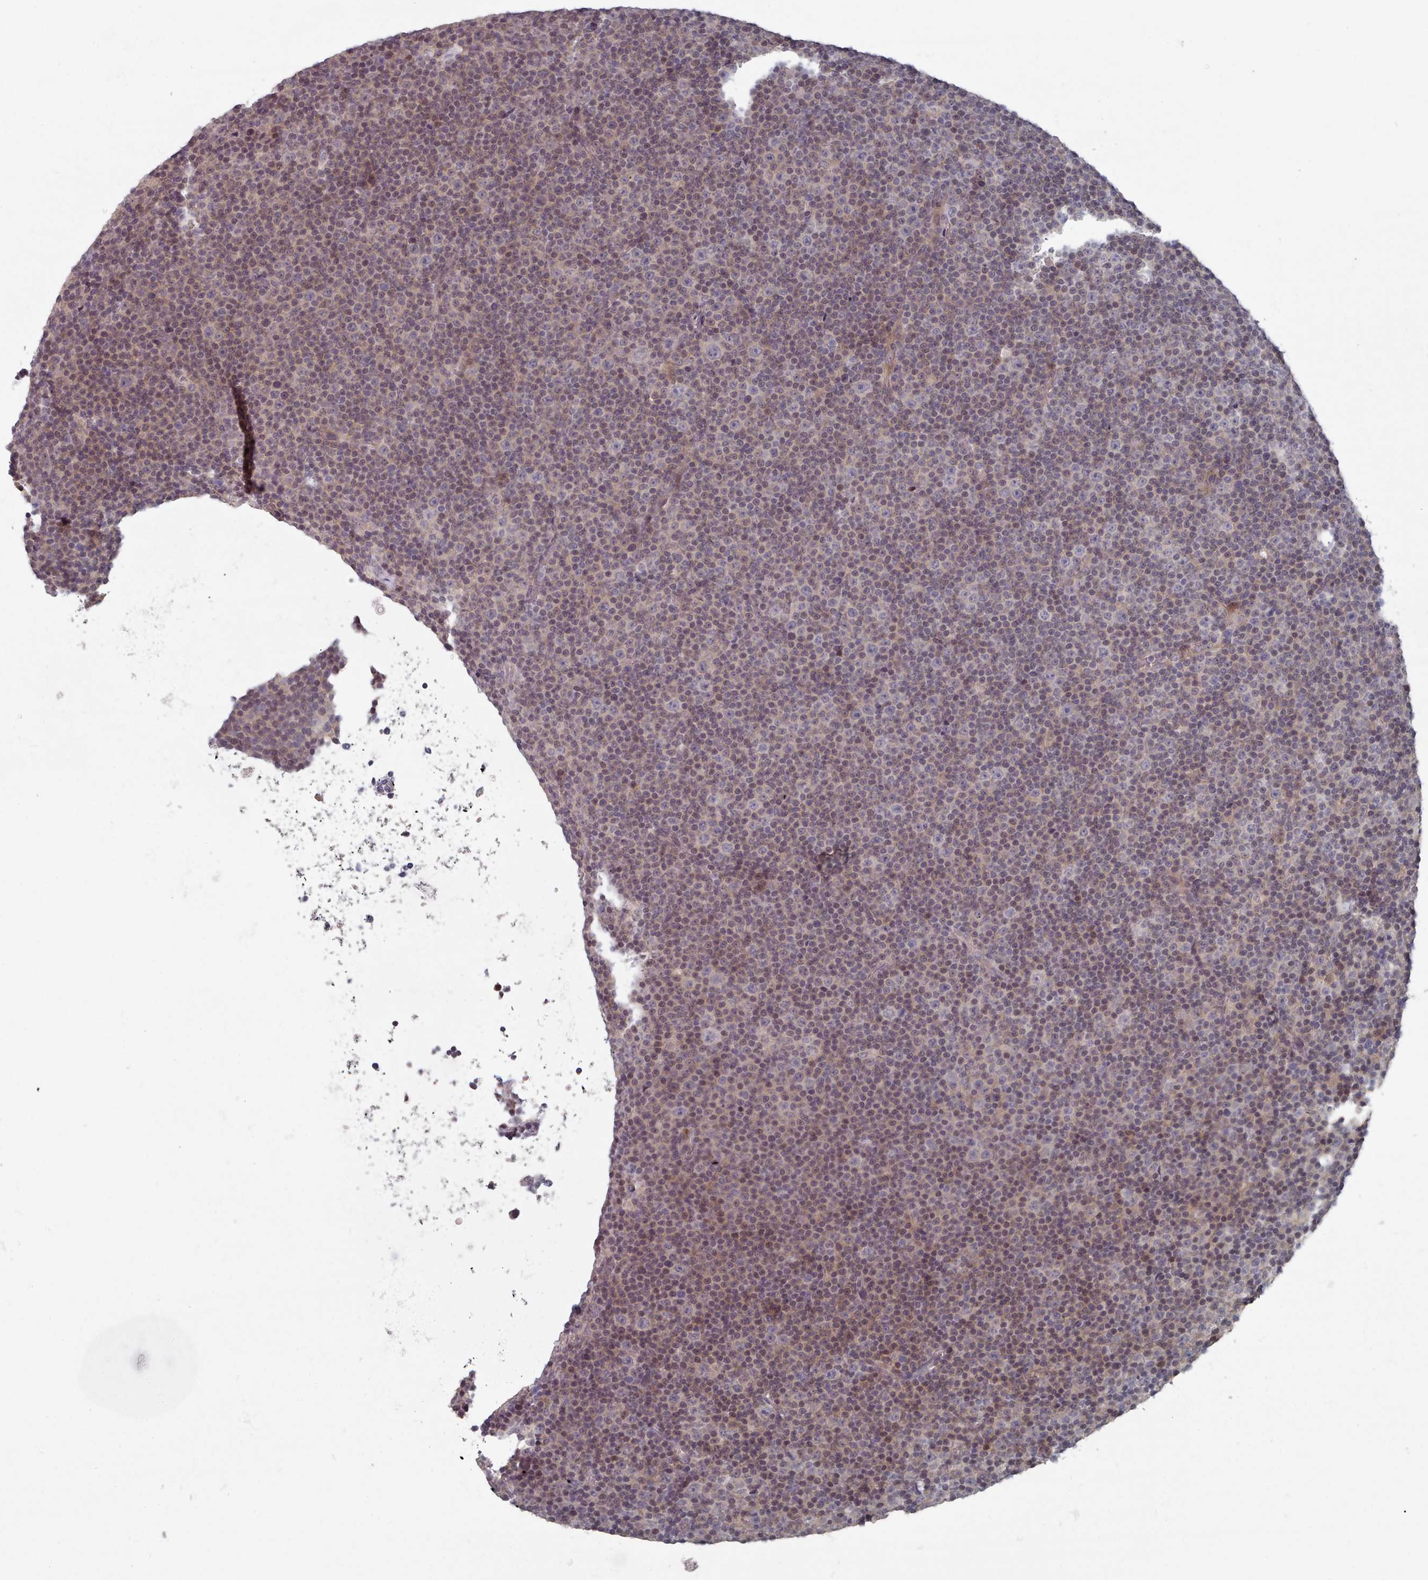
{"staining": {"intensity": "weak", "quantity": "25%-75%", "location": "nuclear"}, "tissue": "lymphoma", "cell_type": "Tumor cells", "image_type": "cancer", "snomed": [{"axis": "morphology", "description": "Malignant lymphoma, non-Hodgkin's type, Low grade"}, {"axis": "topography", "description": "Lymph node"}], "caption": "Protein expression analysis of human lymphoma reveals weak nuclear positivity in approximately 25%-75% of tumor cells.", "gene": "HYAL3", "patient": {"sex": "female", "age": 67}}